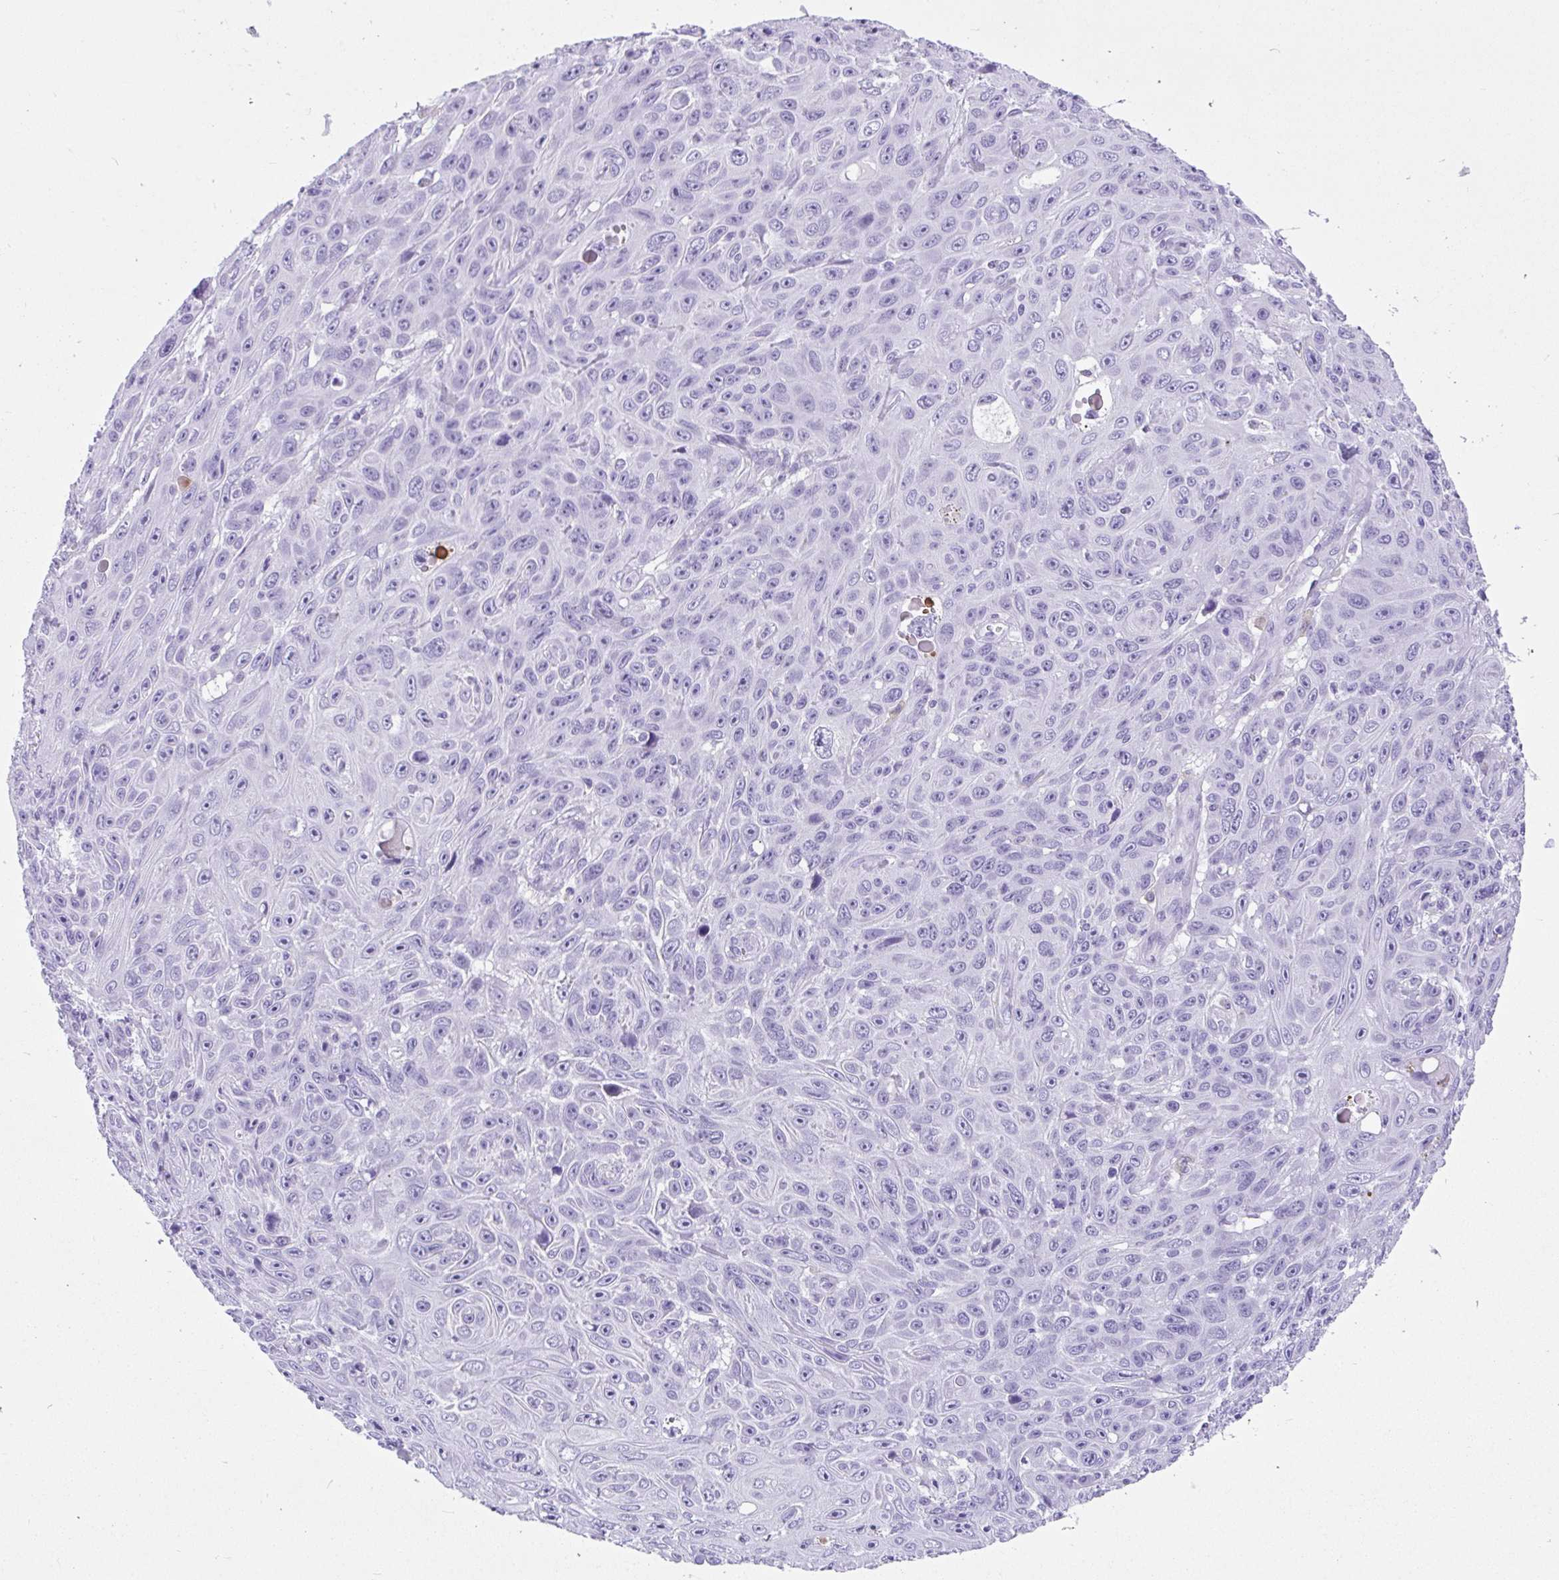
{"staining": {"intensity": "negative", "quantity": "none", "location": "none"}, "tissue": "skin cancer", "cell_type": "Tumor cells", "image_type": "cancer", "snomed": [{"axis": "morphology", "description": "Squamous cell carcinoma, NOS"}, {"axis": "topography", "description": "Skin"}], "caption": "There is no significant positivity in tumor cells of skin cancer (squamous cell carcinoma).", "gene": "AVIL", "patient": {"sex": "male", "age": 82}}